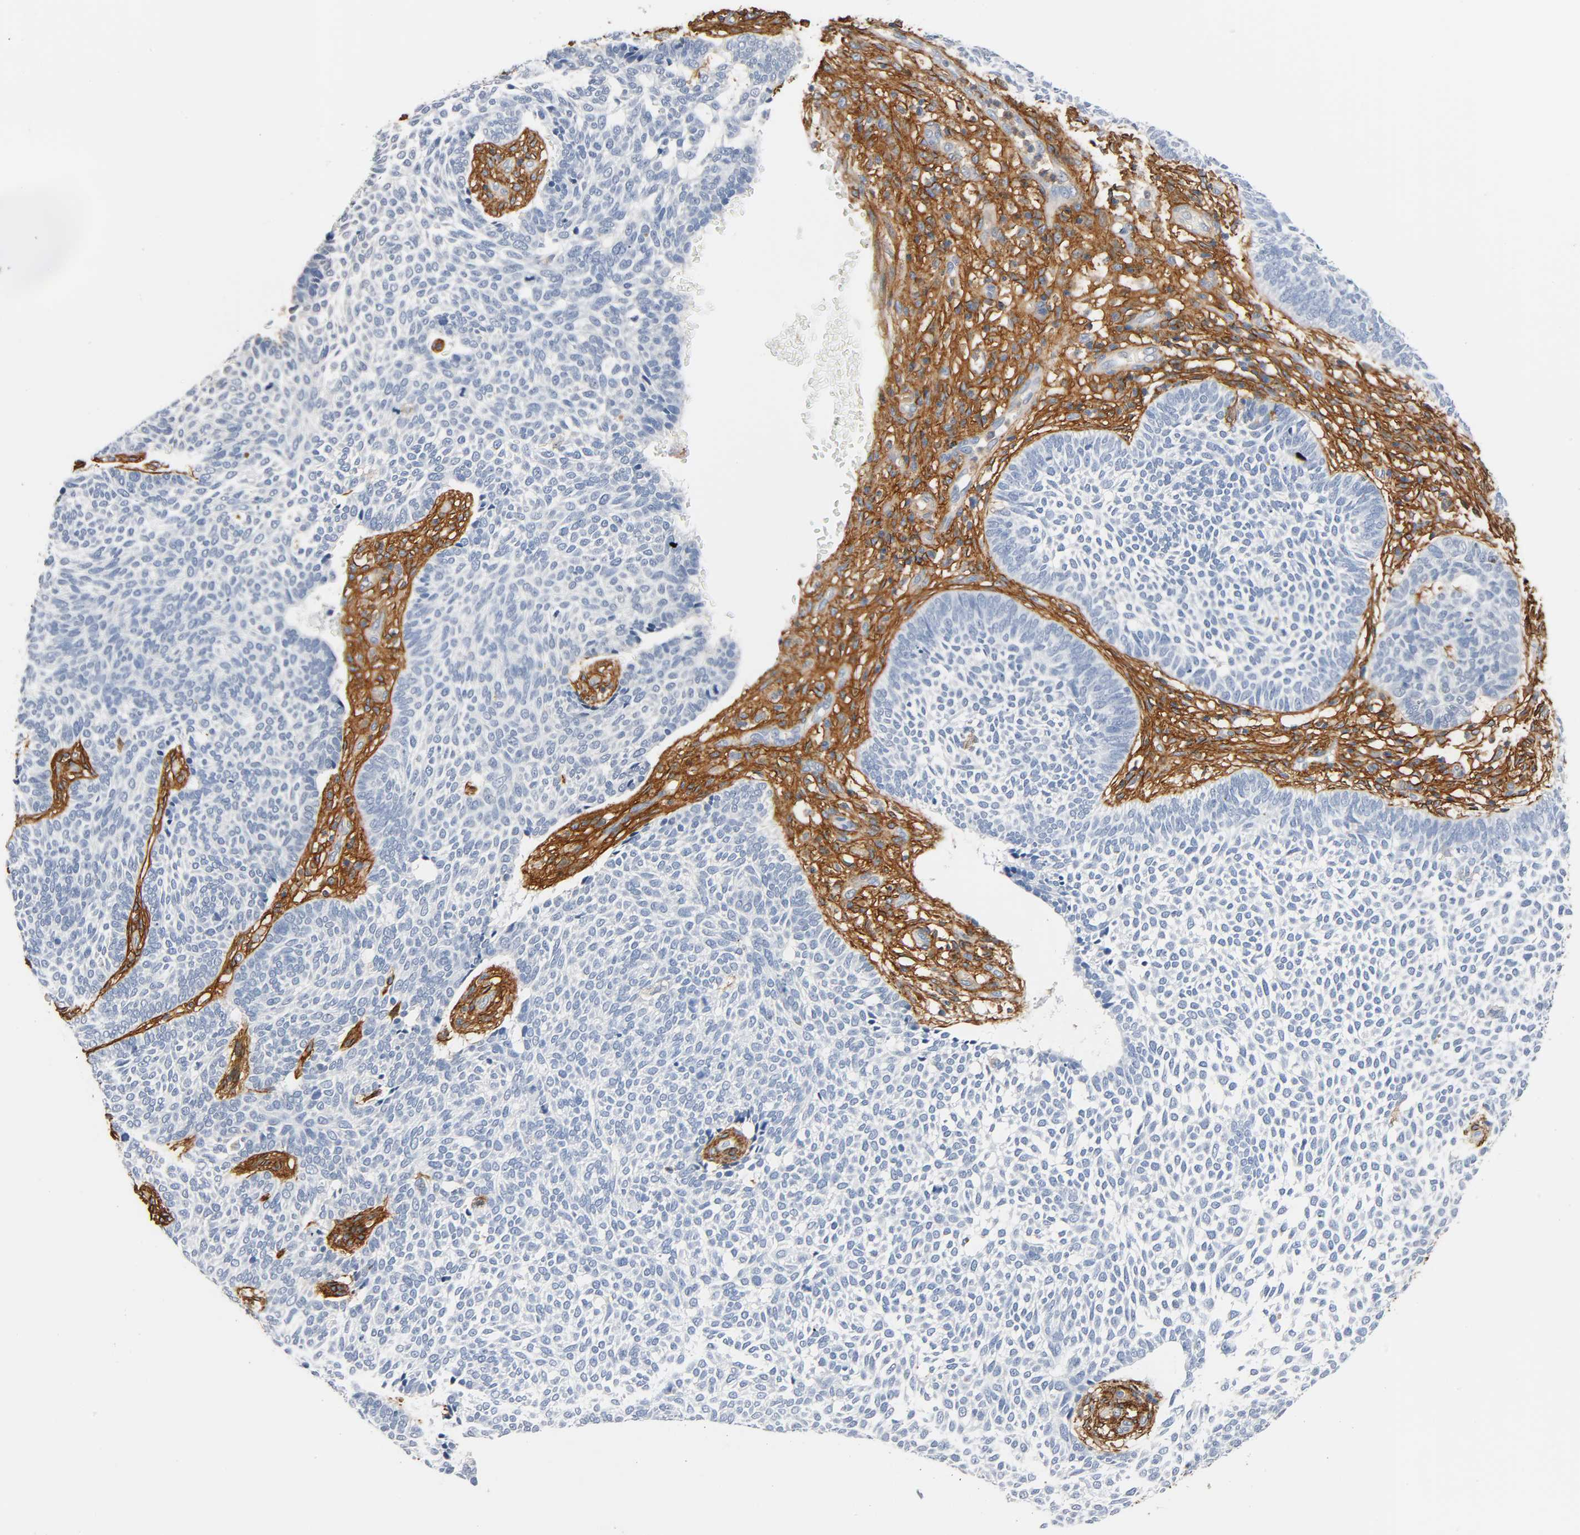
{"staining": {"intensity": "negative", "quantity": "none", "location": "none"}, "tissue": "skin cancer", "cell_type": "Tumor cells", "image_type": "cancer", "snomed": [{"axis": "morphology", "description": "Normal tissue, NOS"}, {"axis": "morphology", "description": "Basal cell carcinoma"}, {"axis": "topography", "description": "Skin"}], "caption": "Basal cell carcinoma (skin) was stained to show a protein in brown. There is no significant staining in tumor cells.", "gene": "ANPEP", "patient": {"sex": "male", "age": 87}}